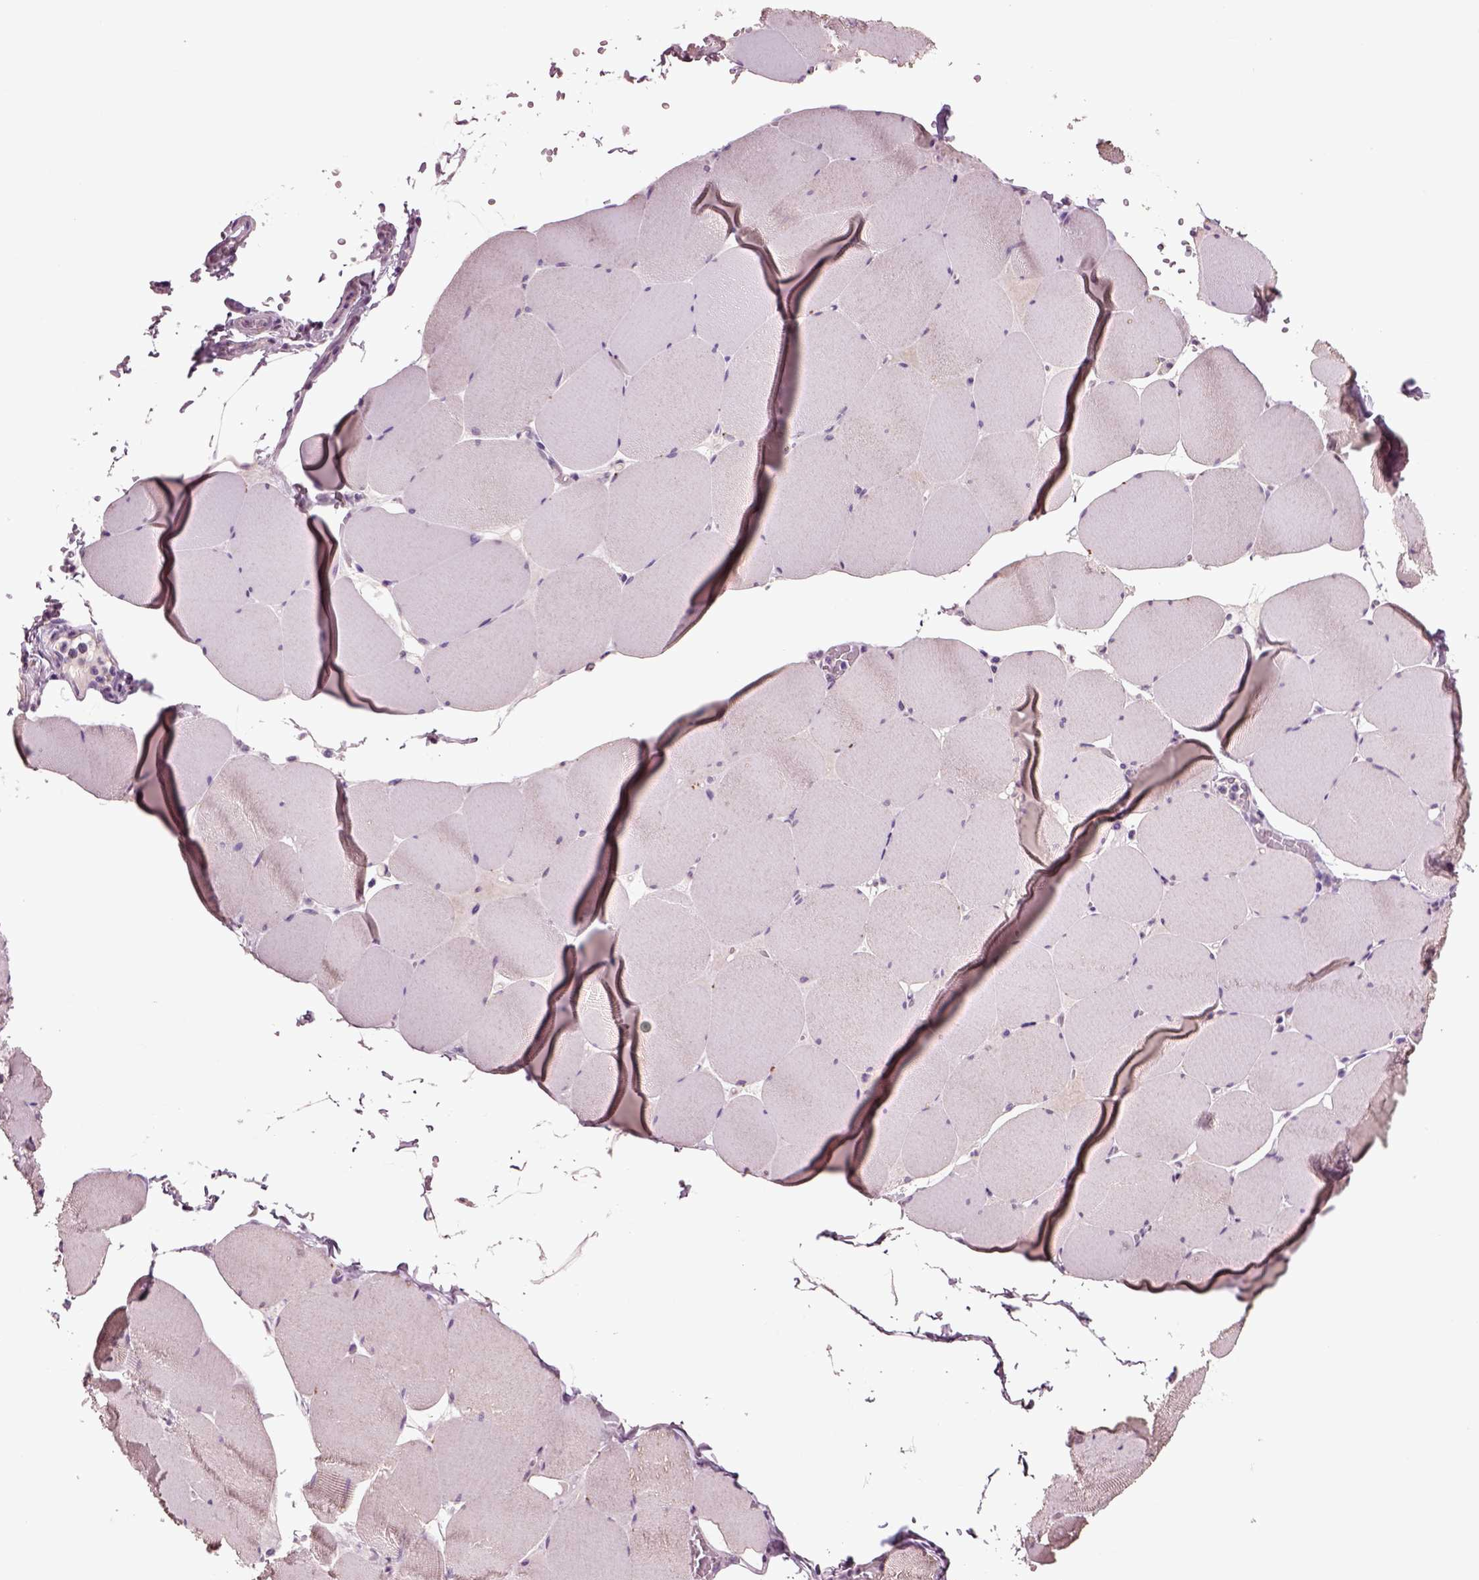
{"staining": {"intensity": "negative", "quantity": "none", "location": "none"}, "tissue": "skeletal muscle", "cell_type": "Myocytes", "image_type": "normal", "snomed": [{"axis": "morphology", "description": "Normal tissue, NOS"}, {"axis": "morphology", "description": "Malignant melanoma, Metastatic site"}, {"axis": "topography", "description": "Skeletal muscle"}], "caption": "Protein analysis of benign skeletal muscle shows no significant expression in myocytes.", "gene": "CRHR1", "patient": {"sex": "male", "age": 50}}